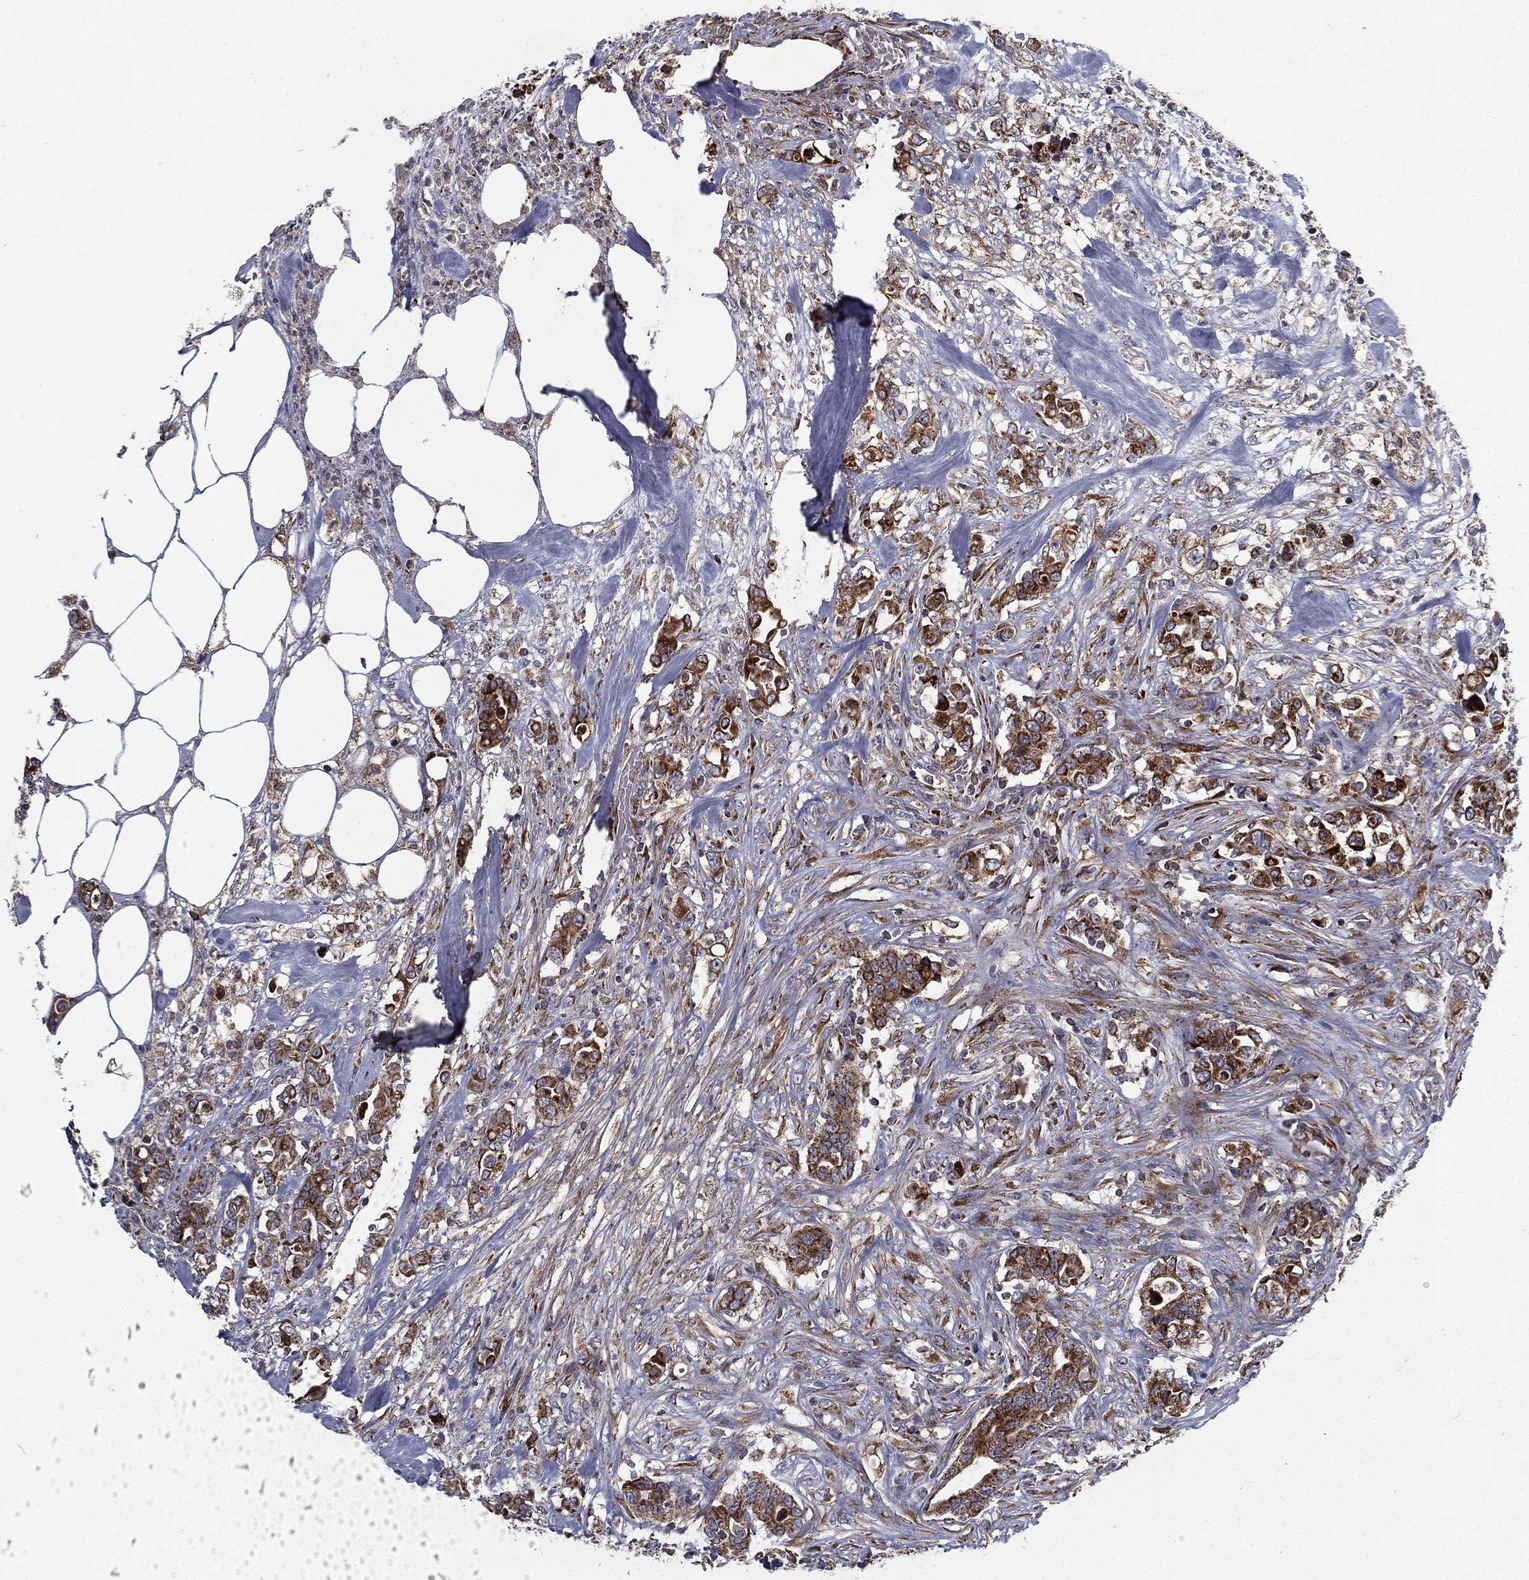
{"staining": {"intensity": "strong", "quantity": "25%-75%", "location": "cytoplasmic/membranous"}, "tissue": "colorectal cancer", "cell_type": "Tumor cells", "image_type": "cancer", "snomed": [{"axis": "morphology", "description": "Adenocarcinoma, NOS"}, {"axis": "topography", "description": "Colon"}], "caption": "A histopathology image of adenocarcinoma (colorectal) stained for a protein shows strong cytoplasmic/membranous brown staining in tumor cells.", "gene": "MT-CYB", "patient": {"sex": "female", "age": 69}}